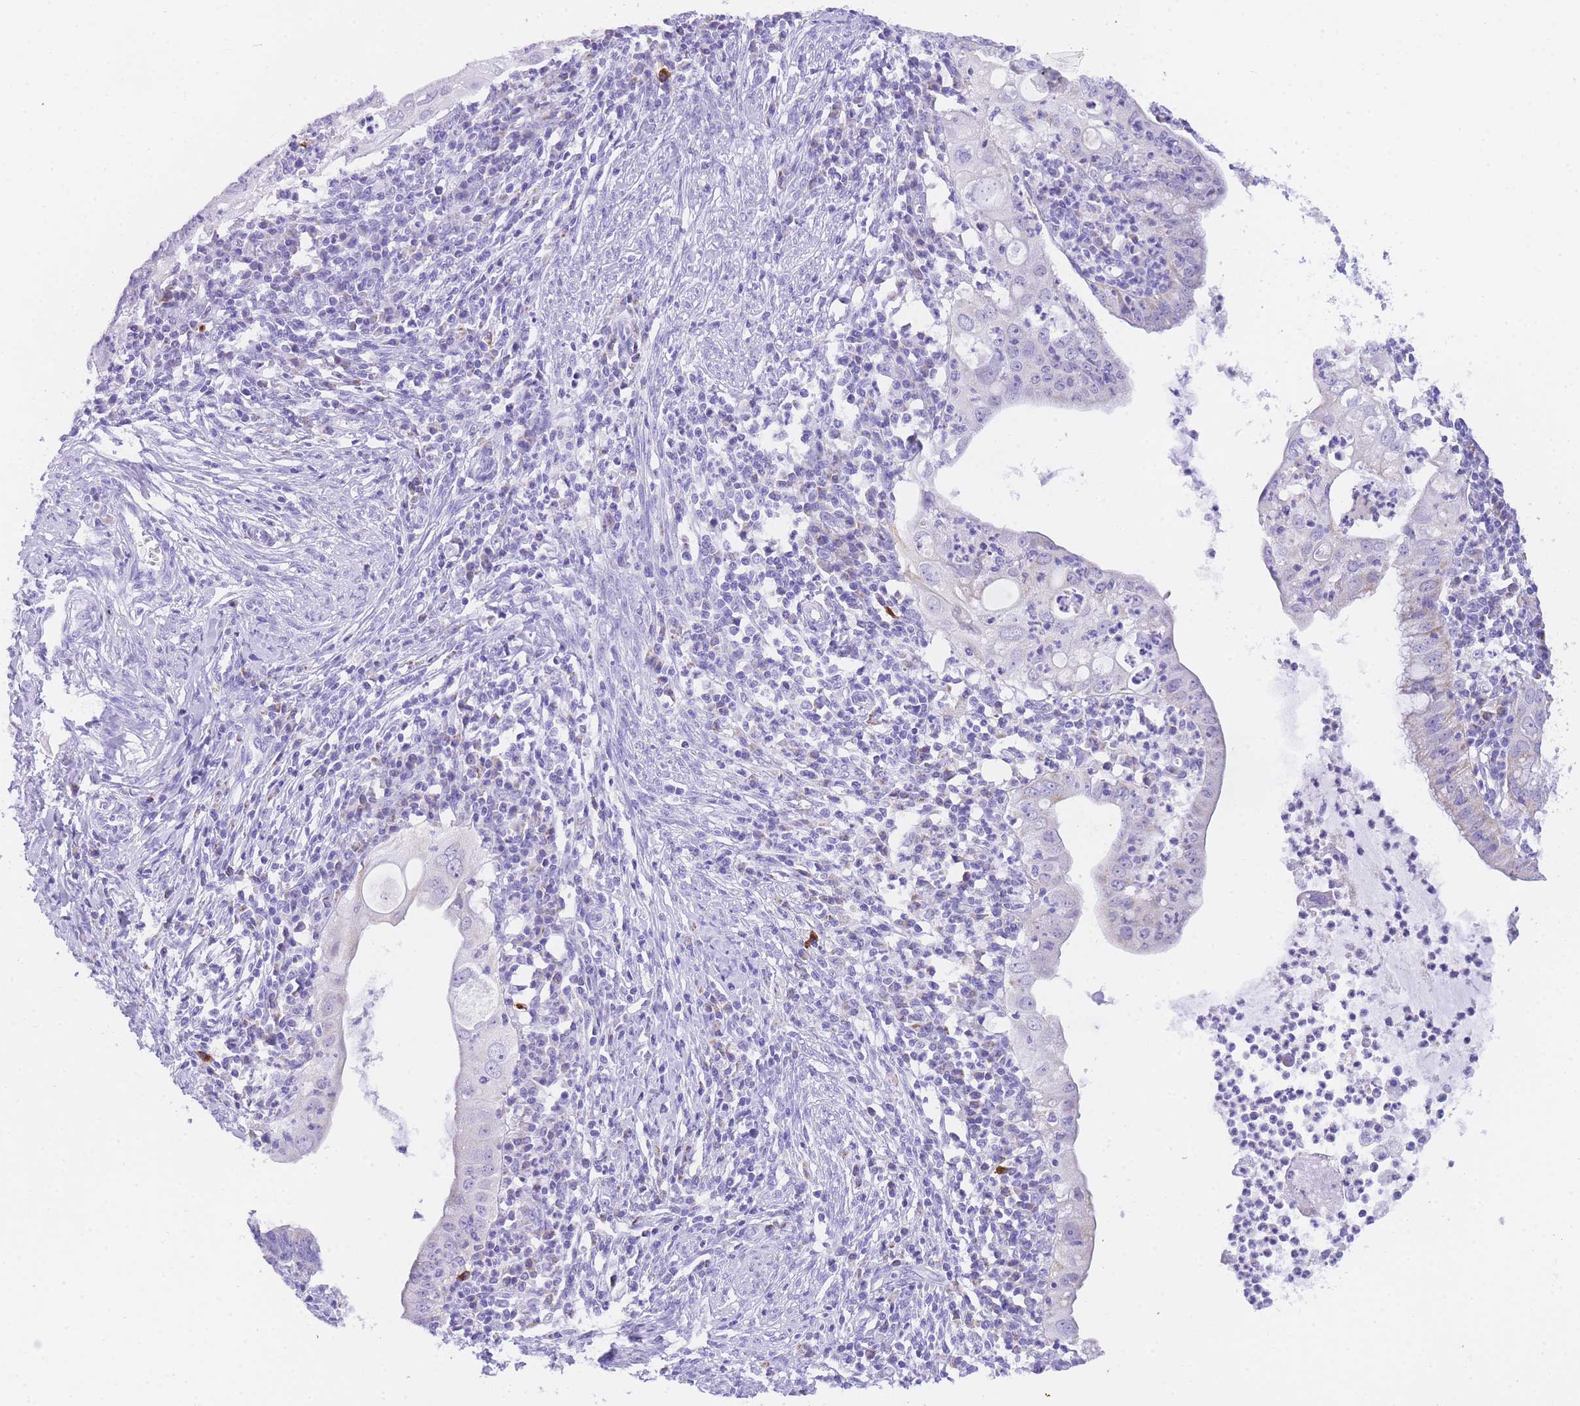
{"staining": {"intensity": "negative", "quantity": "none", "location": "none"}, "tissue": "cervical cancer", "cell_type": "Tumor cells", "image_type": "cancer", "snomed": [{"axis": "morphology", "description": "Adenocarcinoma, NOS"}, {"axis": "topography", "description": "Cervix"}], "caption": "An immunohistochemistry (IHC) image of cervical cancer (adenocarcinoma) is shown. There is no staining in tumor cells of cervical cancer (adenocarcinoma).", "gene": "NKD2", "patient": {"sex": "female", "age": 36}}